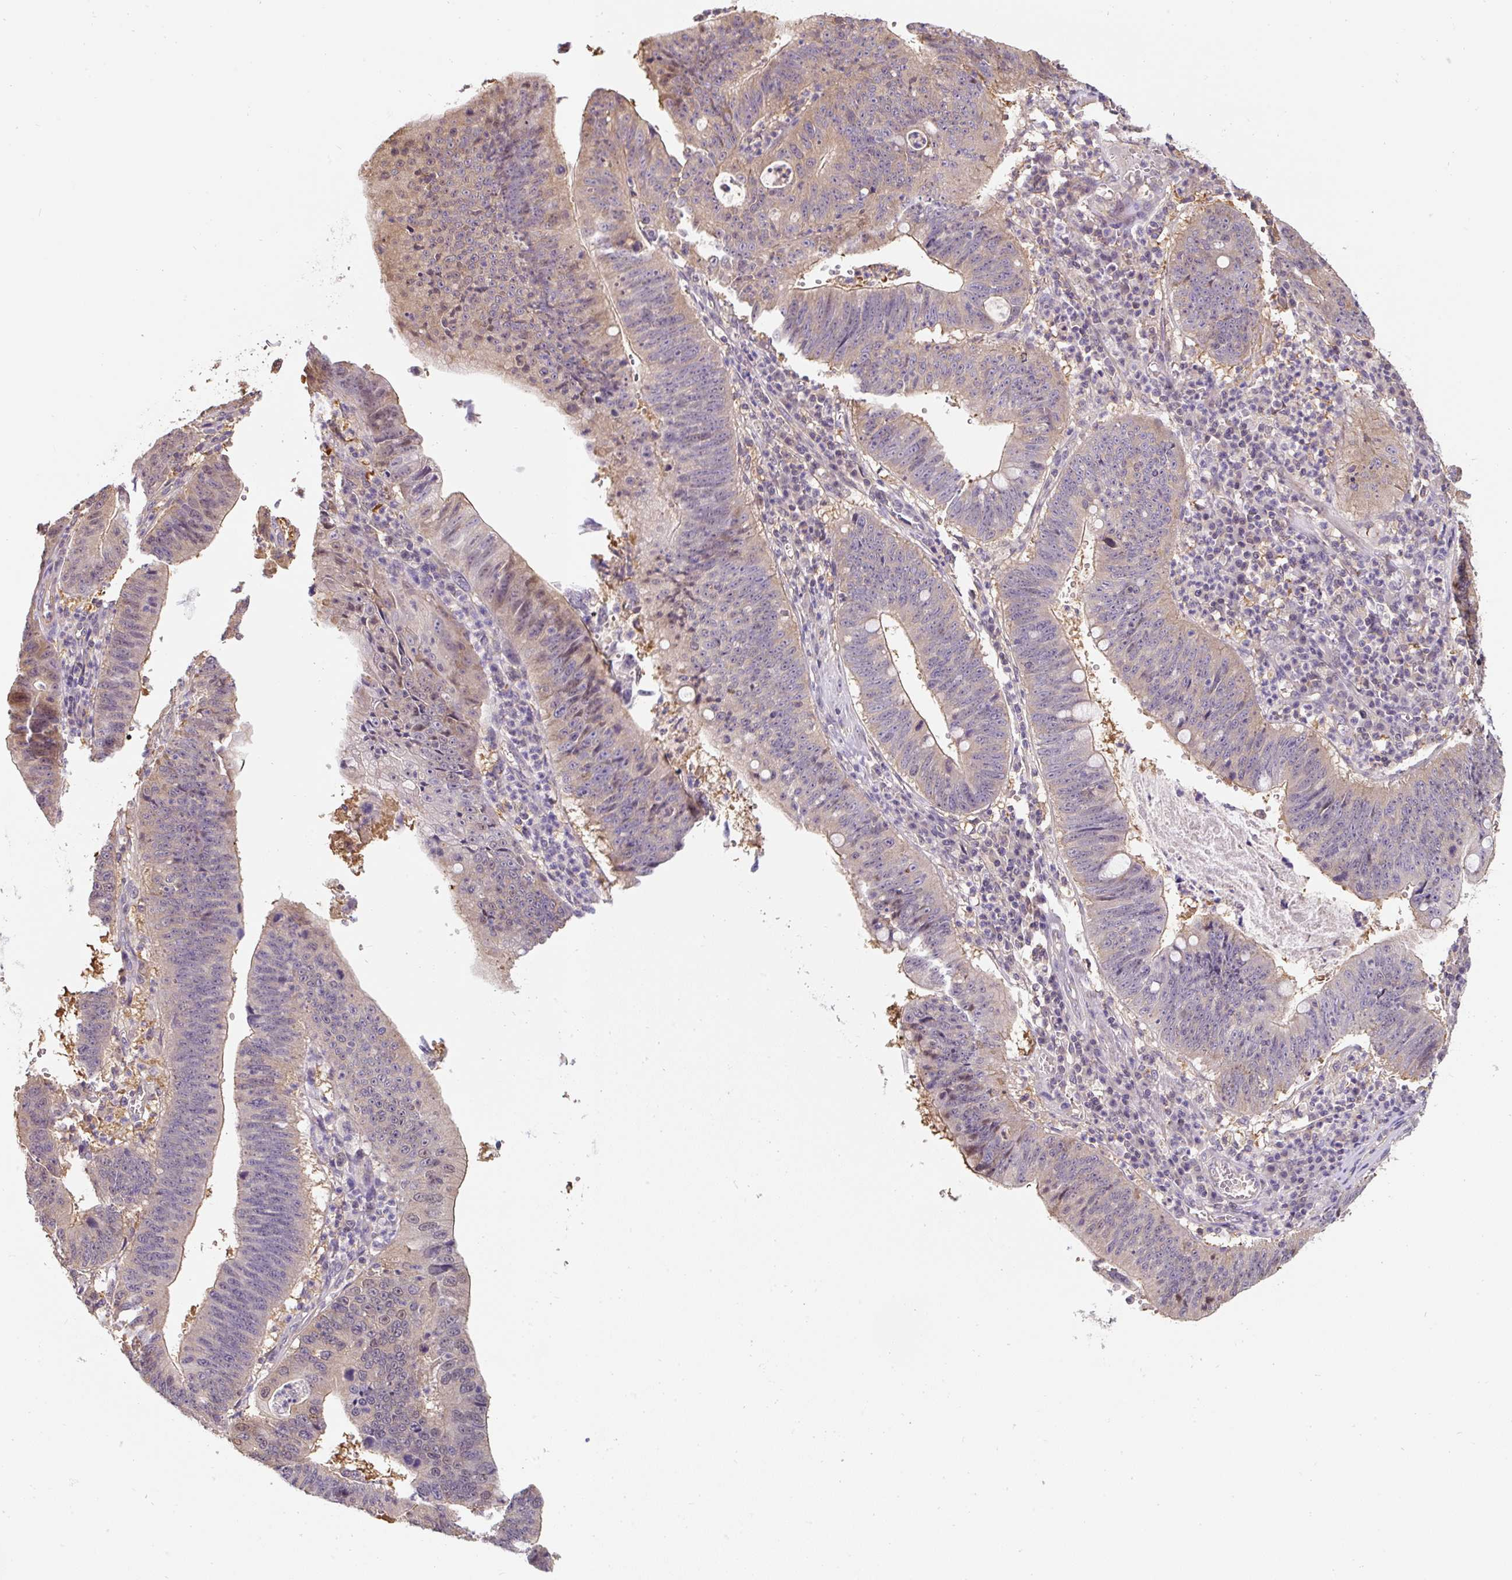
{"staining": {"intensity": "moderate", "quantity": "25%-75%", "location": "cytoplasmic/membranous"}, "tissue": "stomach cancer", "cell_type": "Tumor cells", "image_type": "cancer", "snomed": [{"axis": "morphology", "description": "Adenocarcinoma, NOS"}, {"axis": "topography", "description": "Stomach"}], "caption": "Immunohistochemistry (IHC) micrograph of stomach adenocarcinoma stained for a protein (brown), which reveals medium levels of moderate cytoplasmic/membranous expression in approximately 25%-75% of tumor cells.", "gene": "ST13", "patient": {"sex": "male", "age": 59}}